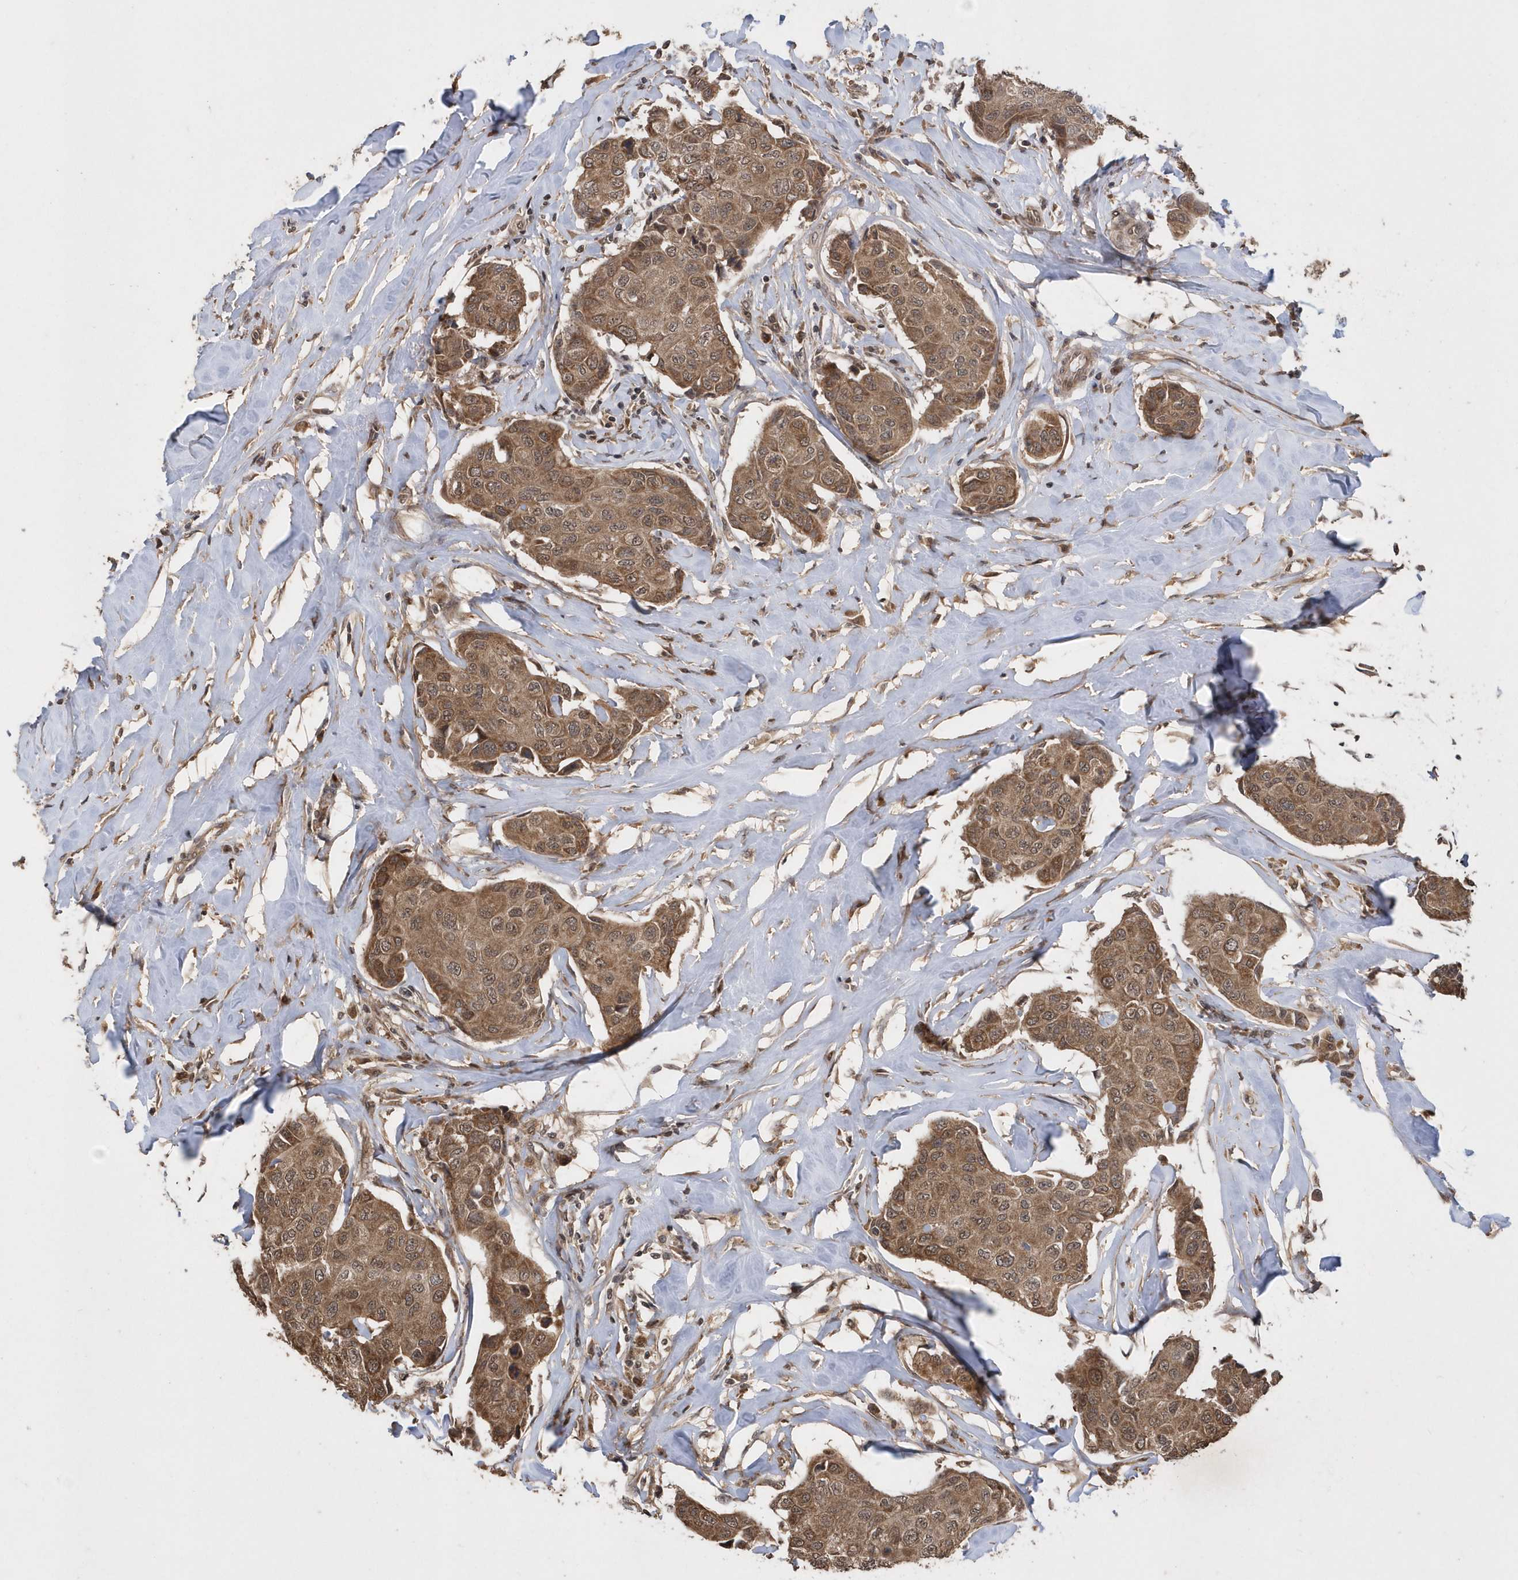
{"staining": {"intensity": "moderate", "quantity": ">75%", "location": "cytoplasmic/membranous"}, "tissue": "breast cancer", "cell_type": "Tumor cells", "image_type": "cancer", "snomed": [{"axis": "morphology", "description": "Duct carcinoma"}, {"axis": "topography", "description": "Breast"}], "caption": "A brown stain shows moderate cytoplasmic/membranous expression of a protein in breast cancer tumor cells.", "gene": "WASHC5", "patient": {"sex": "female", "age": 80}}